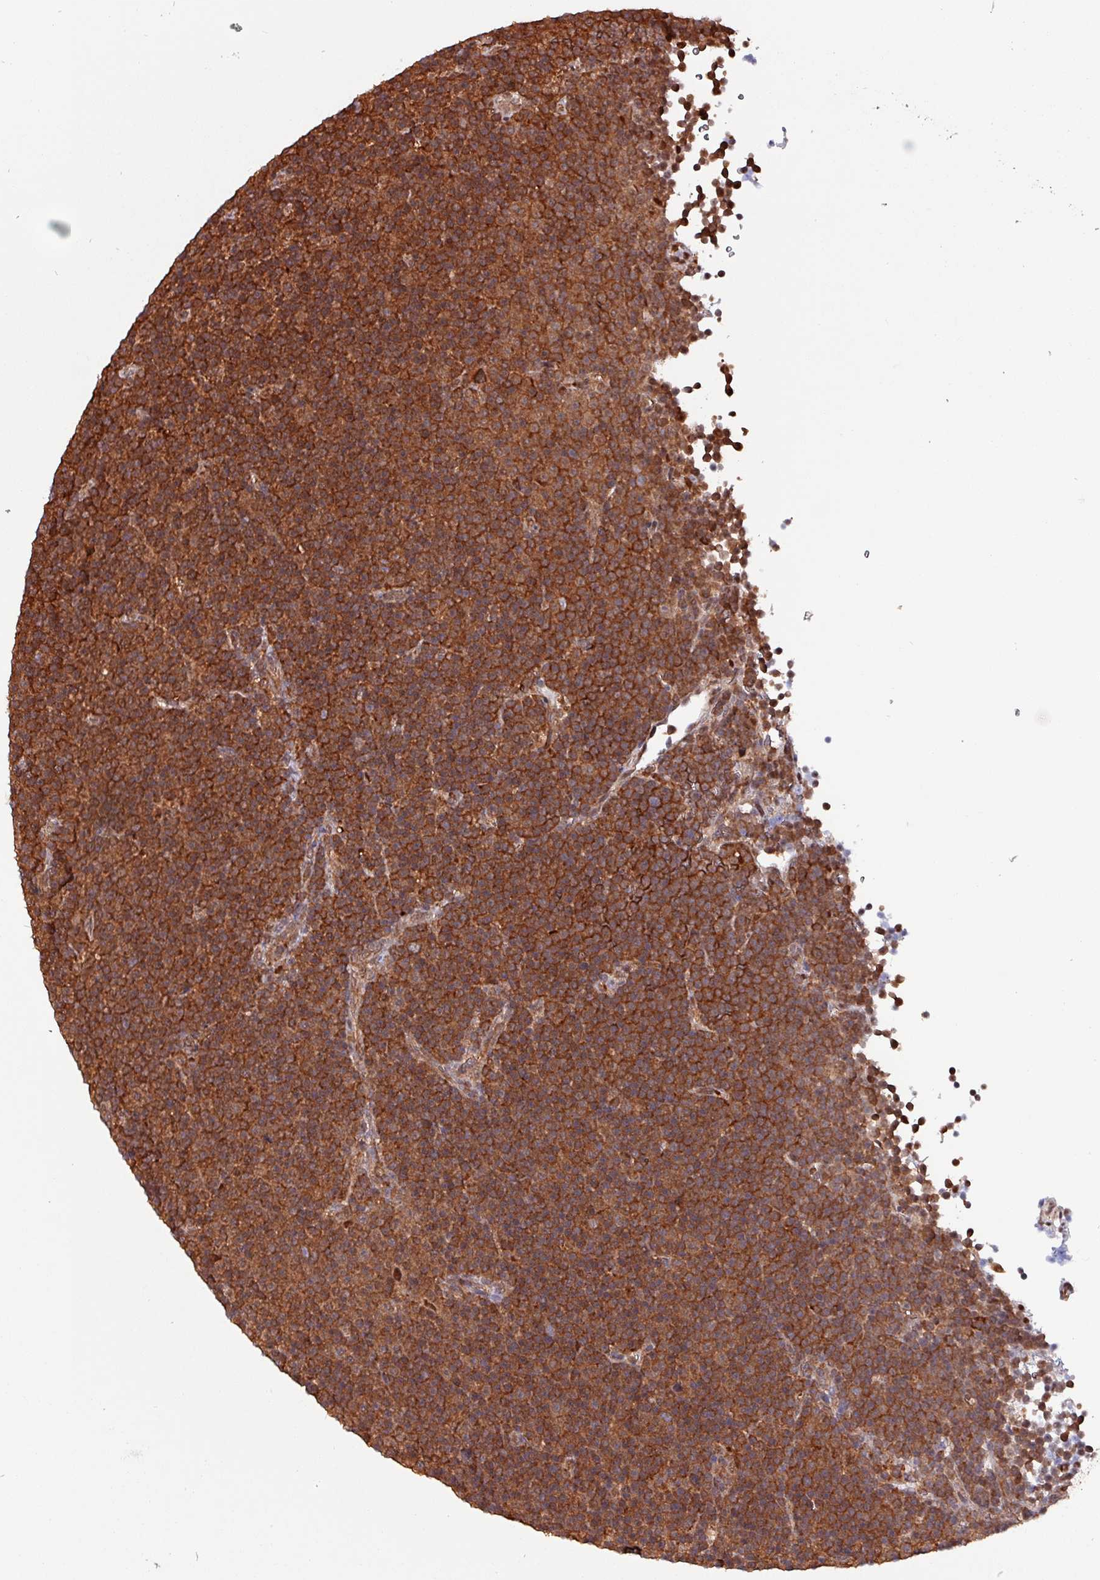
{"staining": {"intensity": "strong", "quantity": ">75%", "location": "cytoplasmic/membranous"}, "tissue": "lymphoma", "cell_type": "Tumor cells", "image_type": "cancer", "snomed": [{"axis": "morphology", "description": "Malignant lymphoma, non-Hodgkin's type, Low grade"}, {"axis": "topography", "description": "Lymph node"}], "caption": "Tumor cells show strong cytoplasmic/membranous positivity in about >75% of cells in low-grade malignant lymphoma, non-Hodgkin's type. The staining was performed using DAB (3,3'-diaminobenzidine), with brown indicating positive protein expression. Nuclei are stained blue with hematoxylin.", "gene": "PSMB8", "patient": {"sex": "female", "age": 67}}